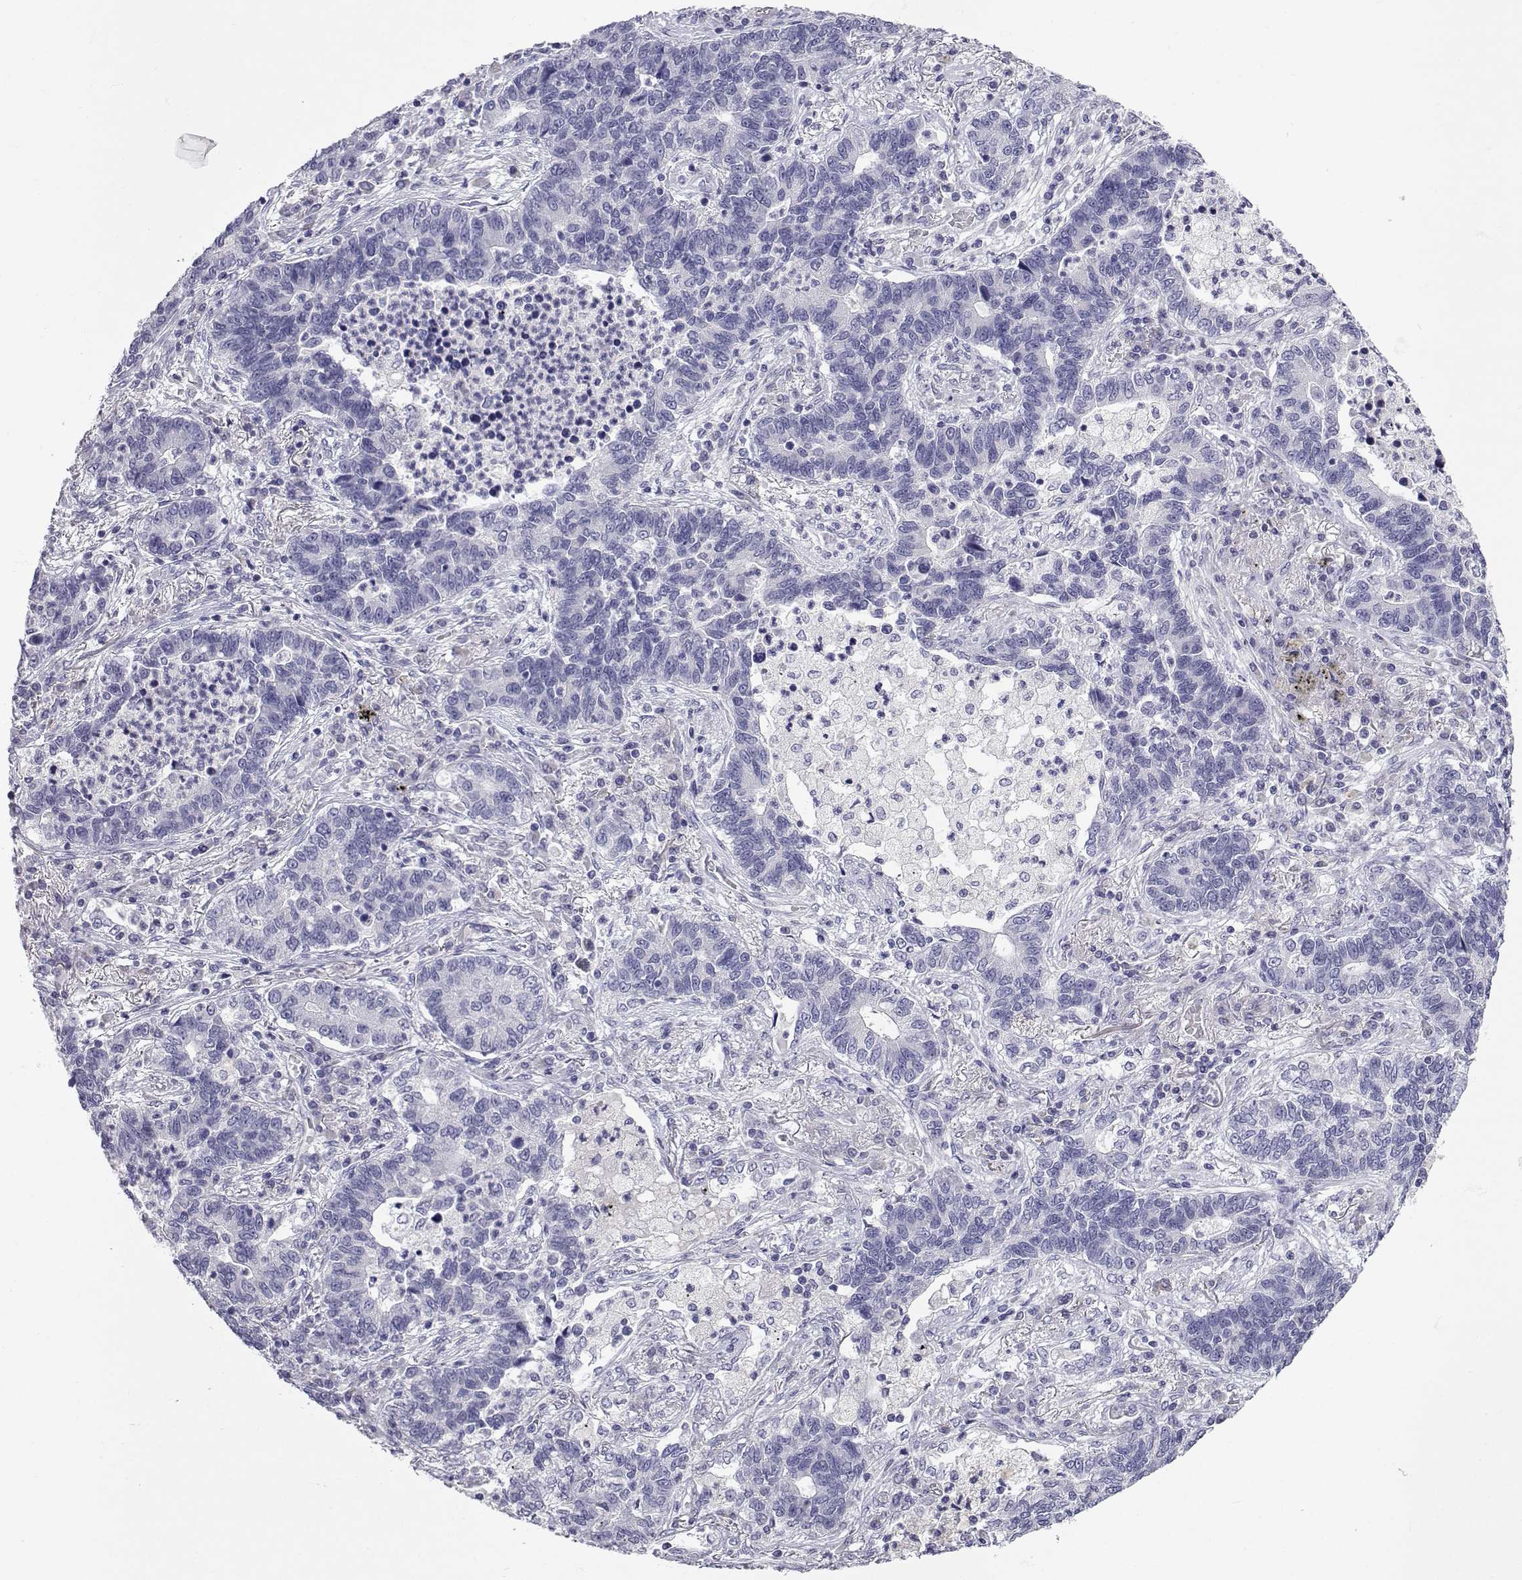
{"staining": {"intensity": "negative", "quantity": "none", "location": "none"}, "tissue": "lung cancer", "cell_type": "Tumor cells", "image_type": "cancer", "snomed": [{"axis": "morphology", "description": "Adenocarcinoma, NOS"}, {"axis": "topography", "description": "Lung"}], "caption": "High power microscopy micrograph of an IHC histopathology image of adenocarcinoma (lung), revealing no significant expression in tumor cells.", "gene": "SLC6A3", "patient": {"sex": "female", "age": 57}}